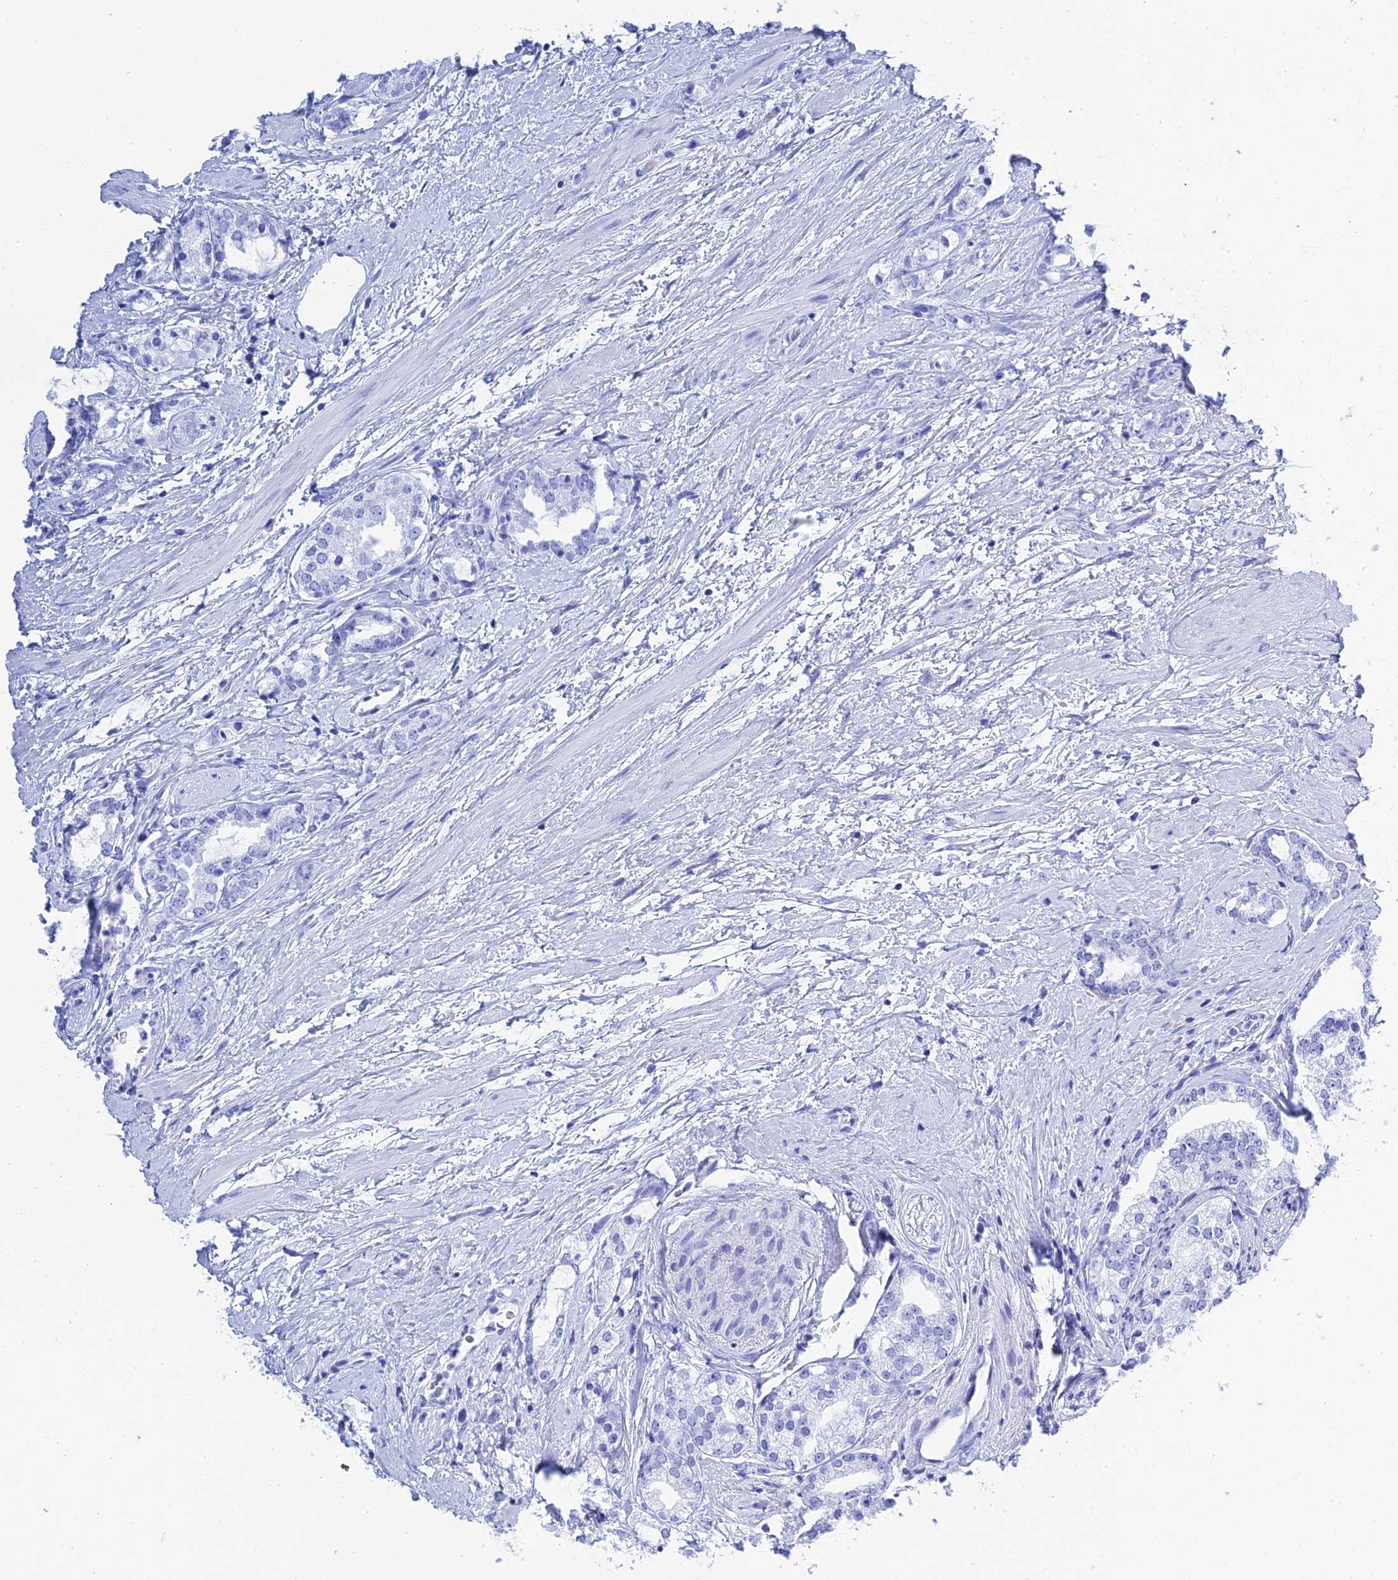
{"staining": {"intensity": "negative", "quantity": "none", "location": "none"}, "tissue": "prostate cancer", "cell_type": "Tumor cells", "image_type": "cancer", "snomed": [{"axis": "morphology", "description": "Adenocarcinoma, High grade"}, {"axis": "topography", "description": "Prostate"}], "caption": "Immunohistochemical staining of human prostate cancer reveals no significant expression in tumor cells.", "gene": "TEX101", "patient": {"sex": "male", "age": 64}}